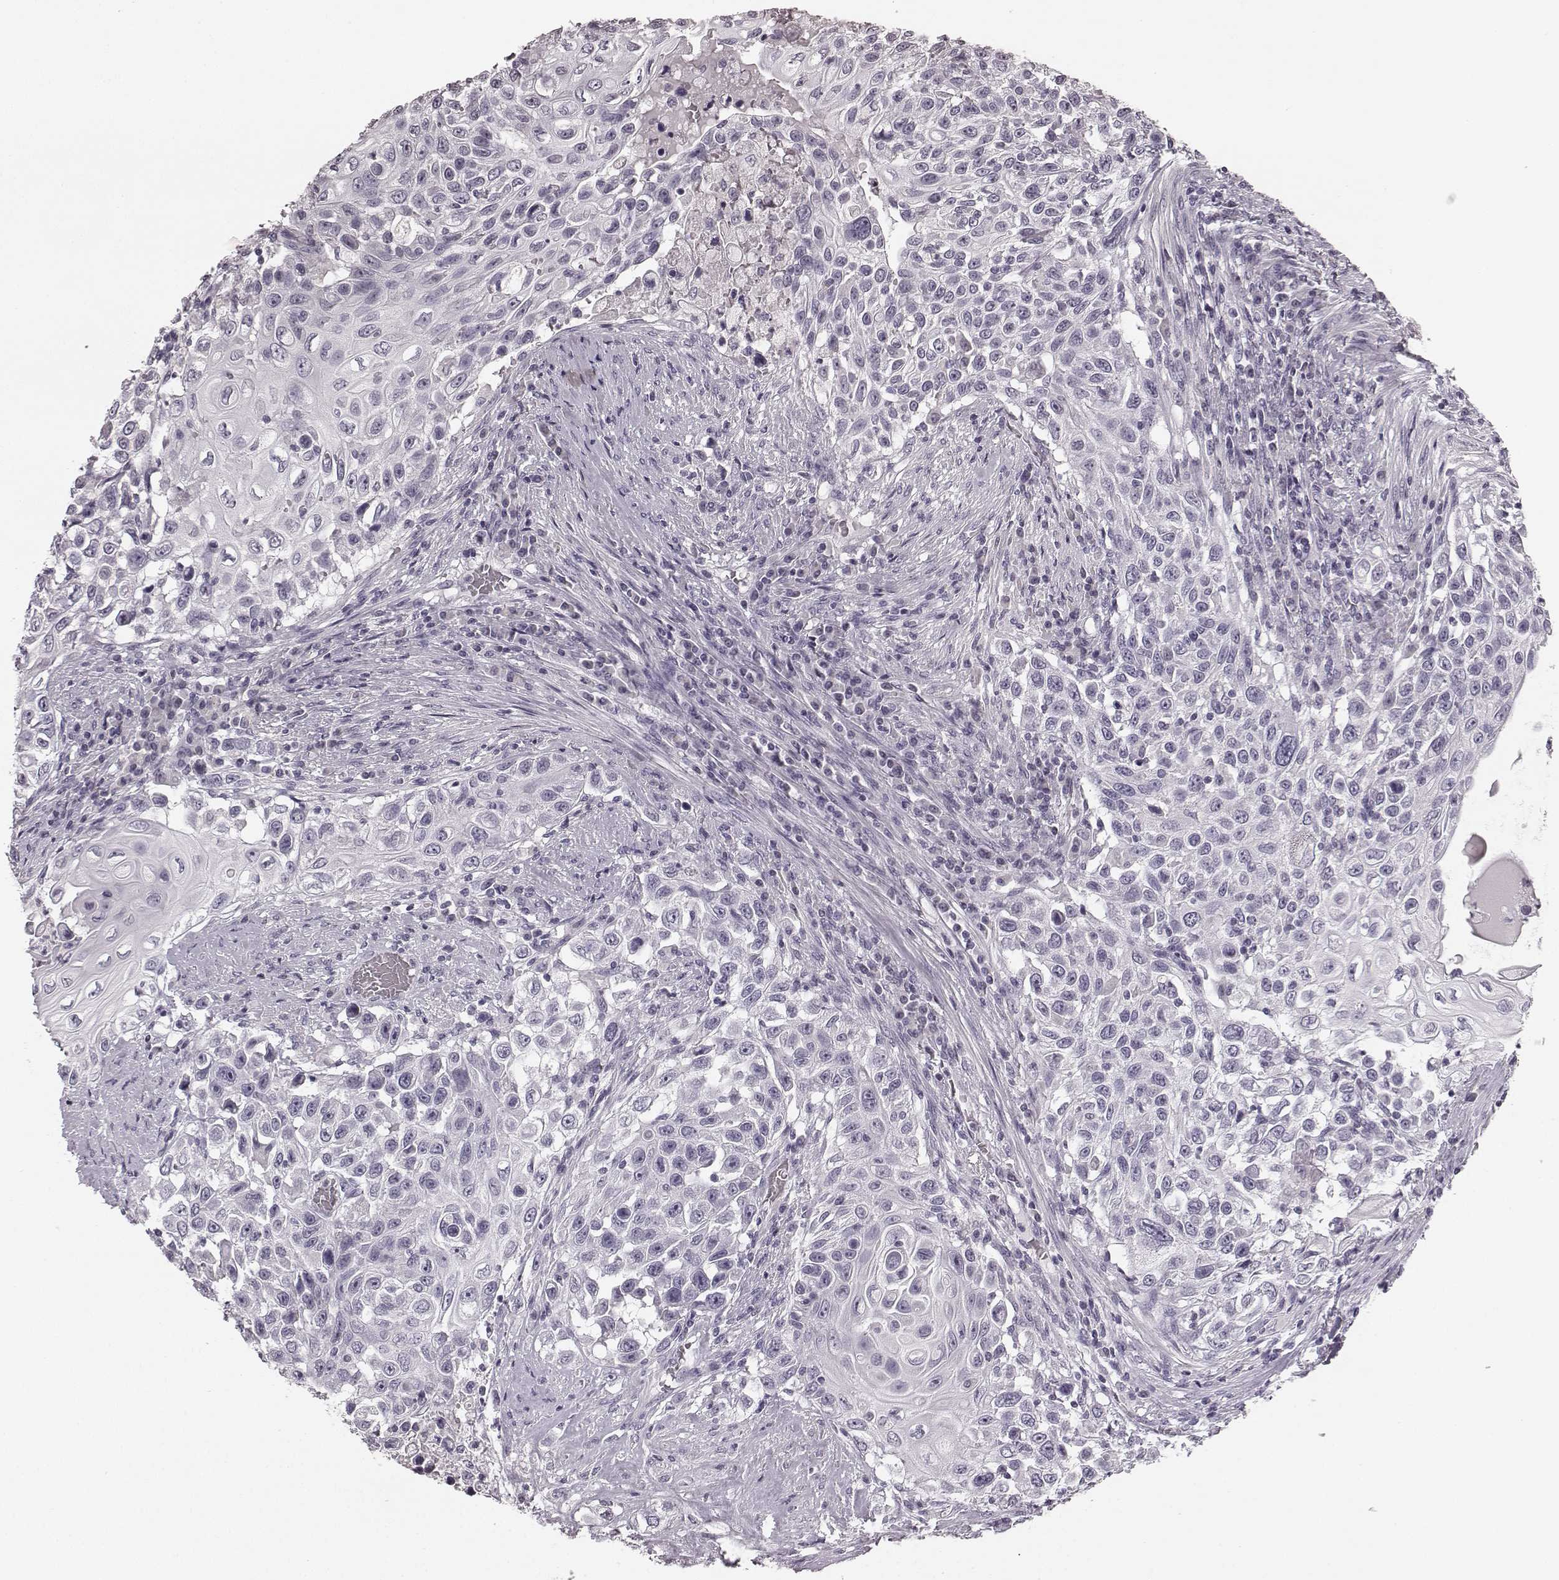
{"staining": {"intensity": "negative", "quantity": "none", "location": "none"}, "tissue": "urothelial cancer", "cell_type": "Tumor cells", "image_type": "cancer", "snomed": [{"axis": "morphology", "description": "Urothelial carcinoma, High grade"}, {"axis": "topography", "description": "Urinary bladder"}], "caption": "Urothelial carcinoma (high-grade) was stained to show a protein in brown. There is no significant staining in tumor cells.", "gene": "RIT2", "patient": {"sex": "female", "age": 56}}